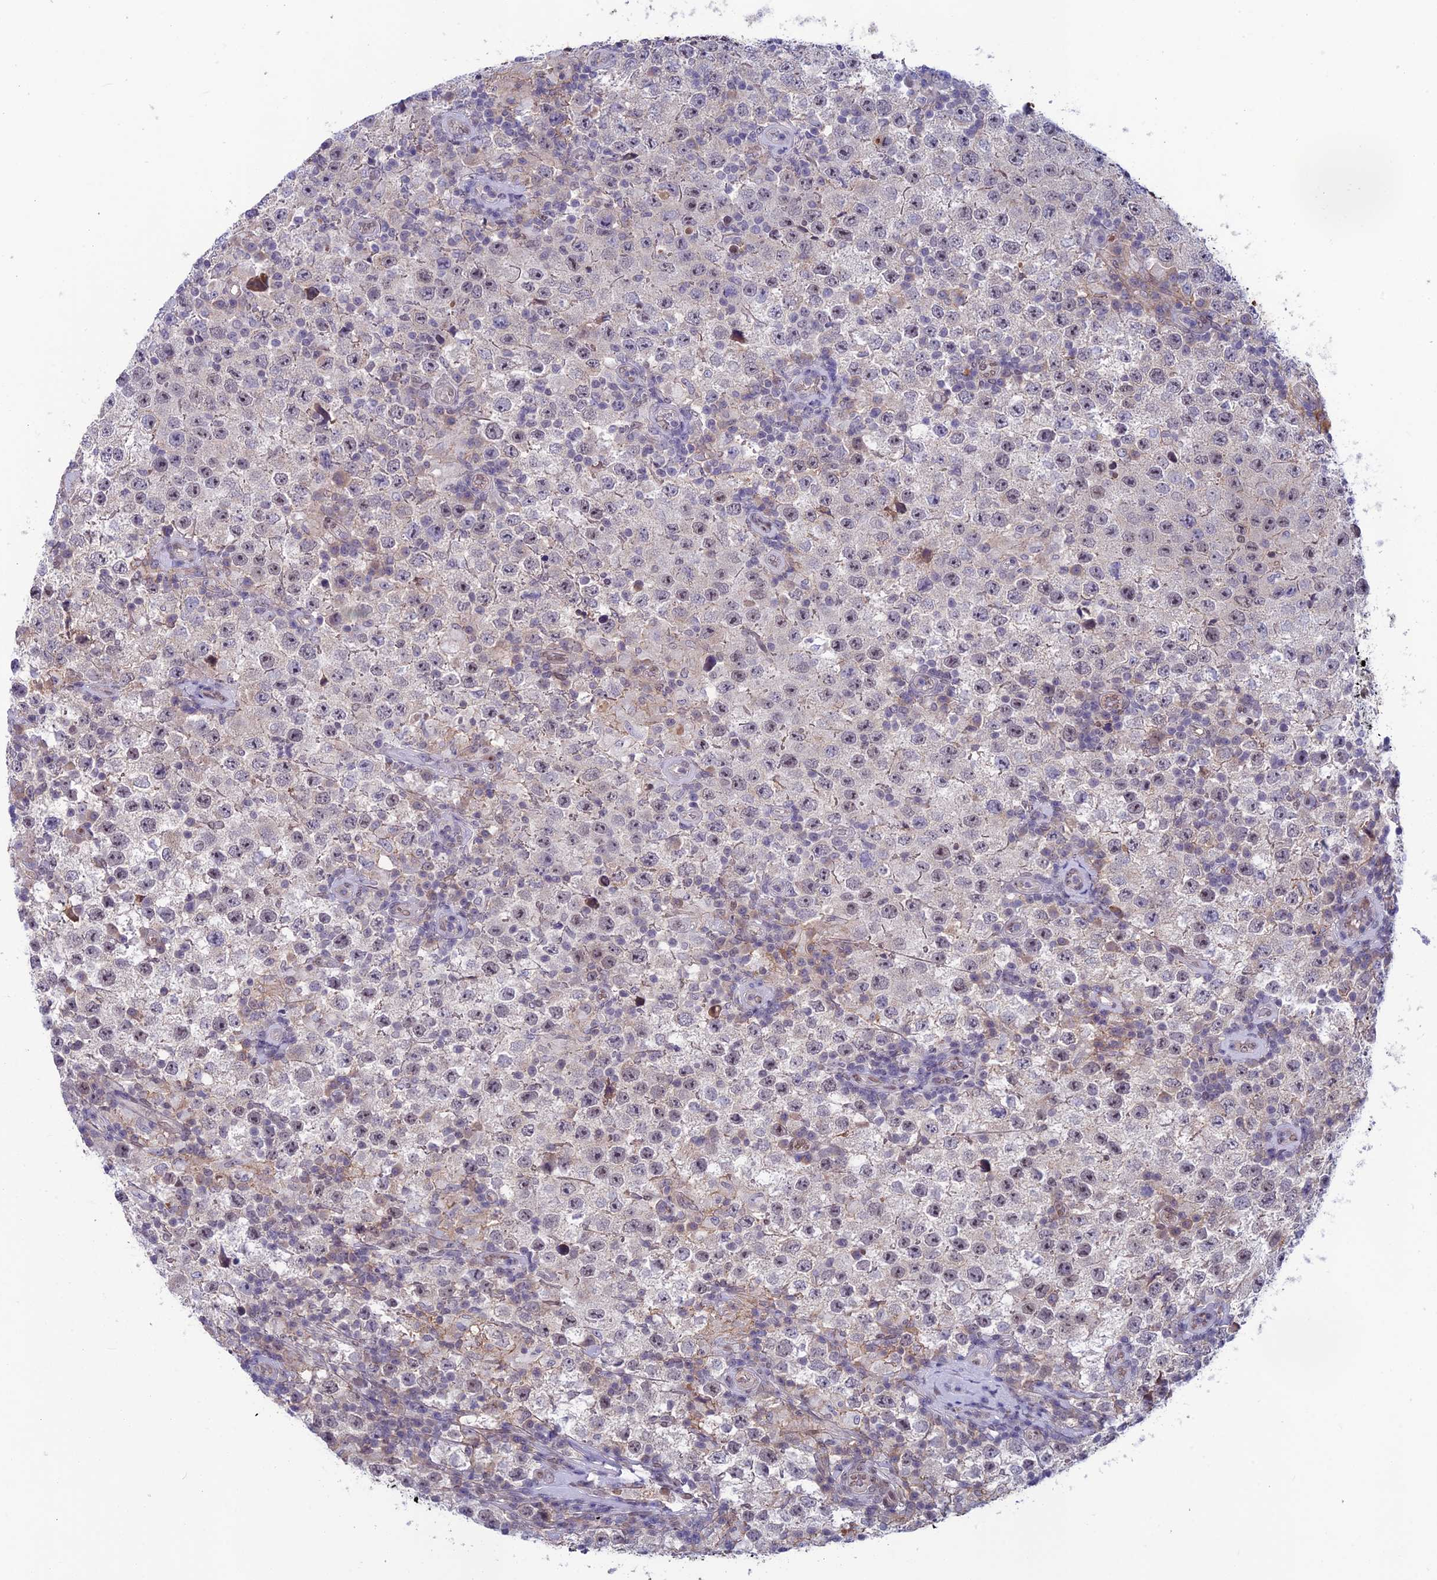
{"staining": {"intensity": "negative", "quantity": "none", "location": "none"}, "tissue": "testis cancer", "cell_type": "Tumor cells", "image_type": "cancer", "snomed": [{"axis": "morphology", "description": "Normal tissue, NOS"}, {"axis": "morphology", "description": "Urothelial carcinoma, High grade"}, {"axis": "morphology", "description": "Seminoma, NOS"}, {"axis": "morphology", "description": "Carcinoma, Embryonal, NOS"}, {"axis": "topography", "description": "Urinary bladder"}, {"axis": "topography", "description": "Testis"}], "caption": "IHC of testis embryonal carcinoma shows no expression in tumor cells.", "gene": "FKBPL", "patient": {"sex": "male", "age": 41}}